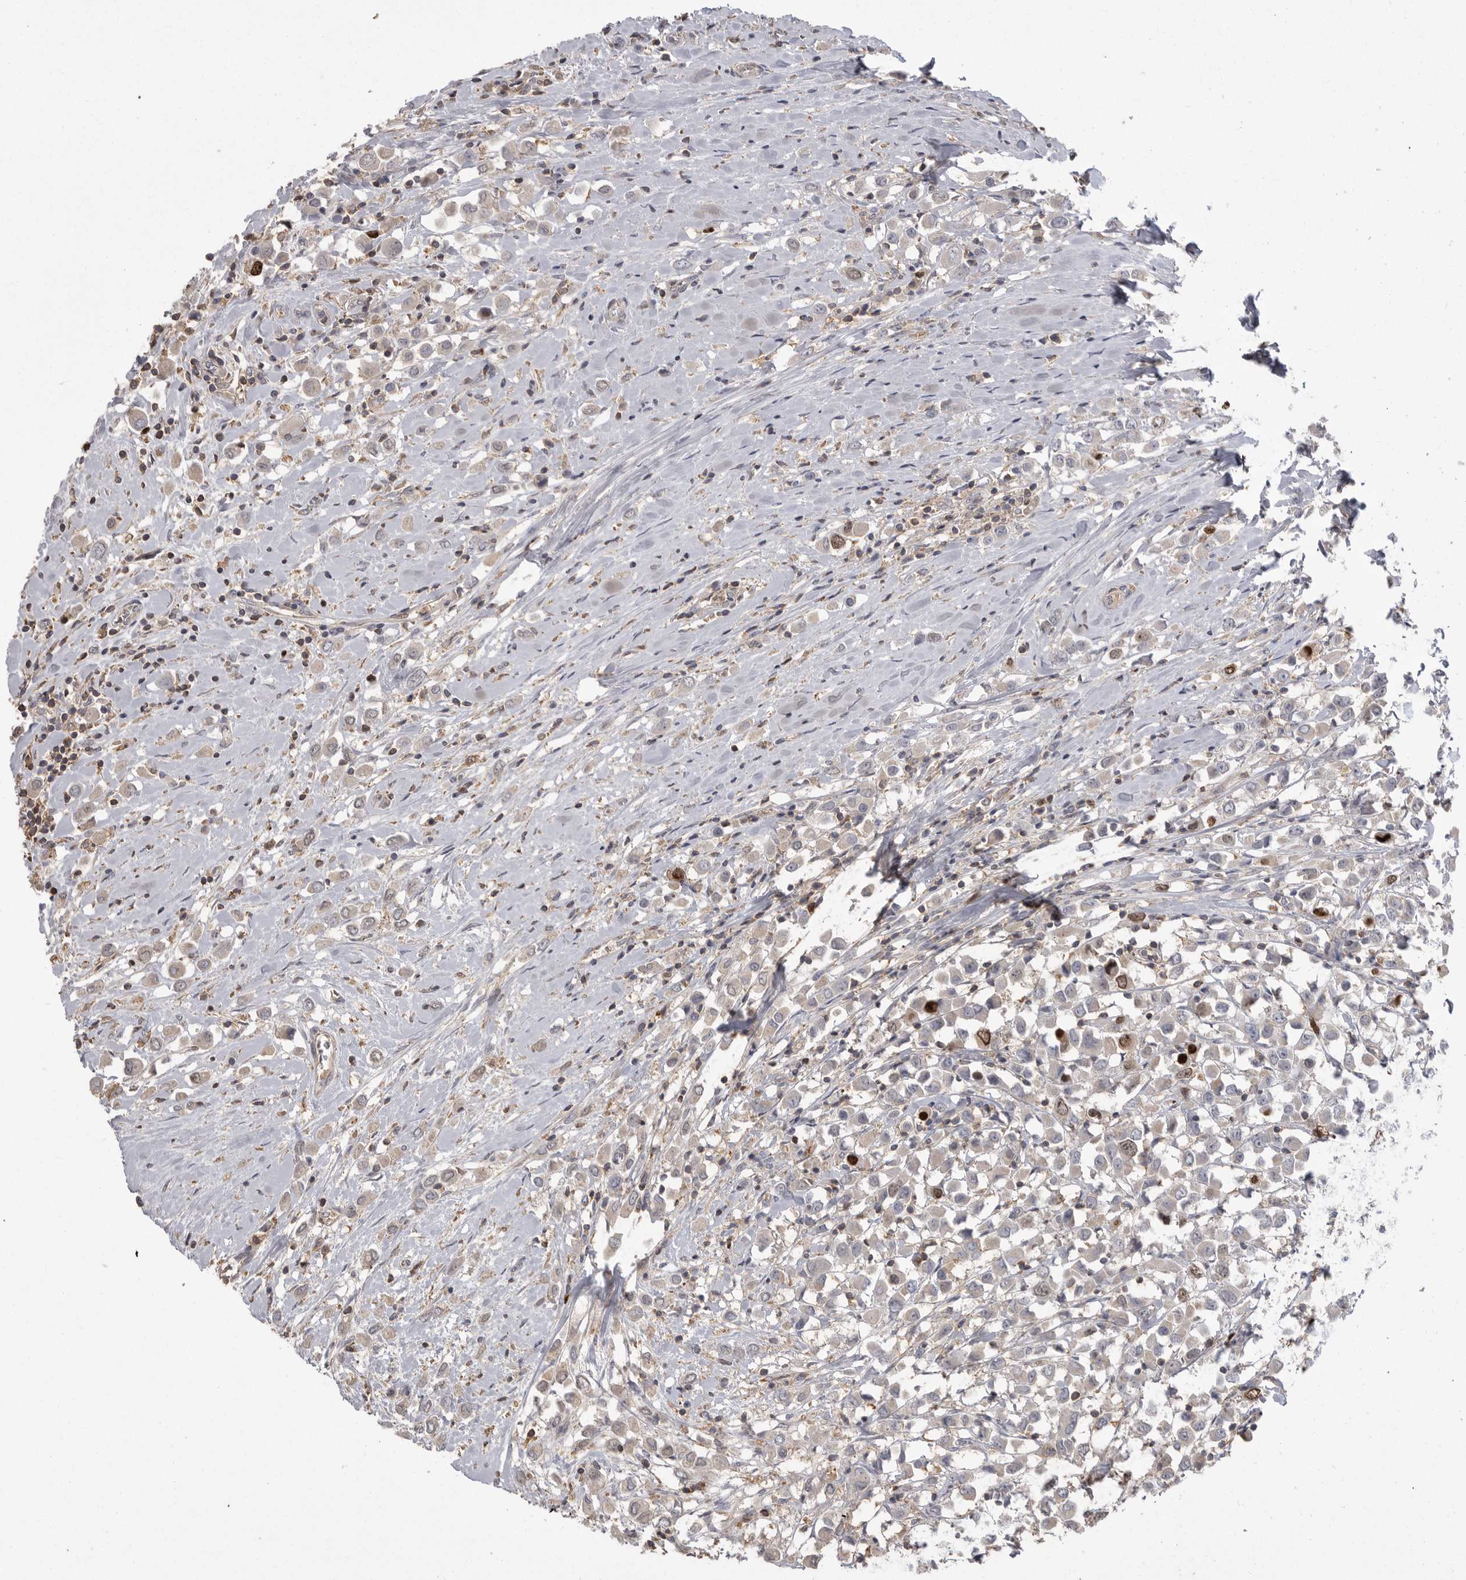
{"staining": {"intensity": "strong", "quantity": "<25%", "location": "nuclear"}, "tissue": "breast cancer", "cell_type": "Tumor cells", "image_type": "cancer", "snomed": [{"axis": "morphology", "description": "Duct carcinoma"}, {"axis": "topography", "description": "Breast"}], "caption": "This is a histology image of immunohistochemistry (IHC) staining of breast cancer, which shows strong staining in the nuclear of tumor cells.", "gene": "TOP2A", "patient": {"sex": "female", "age": 61}}